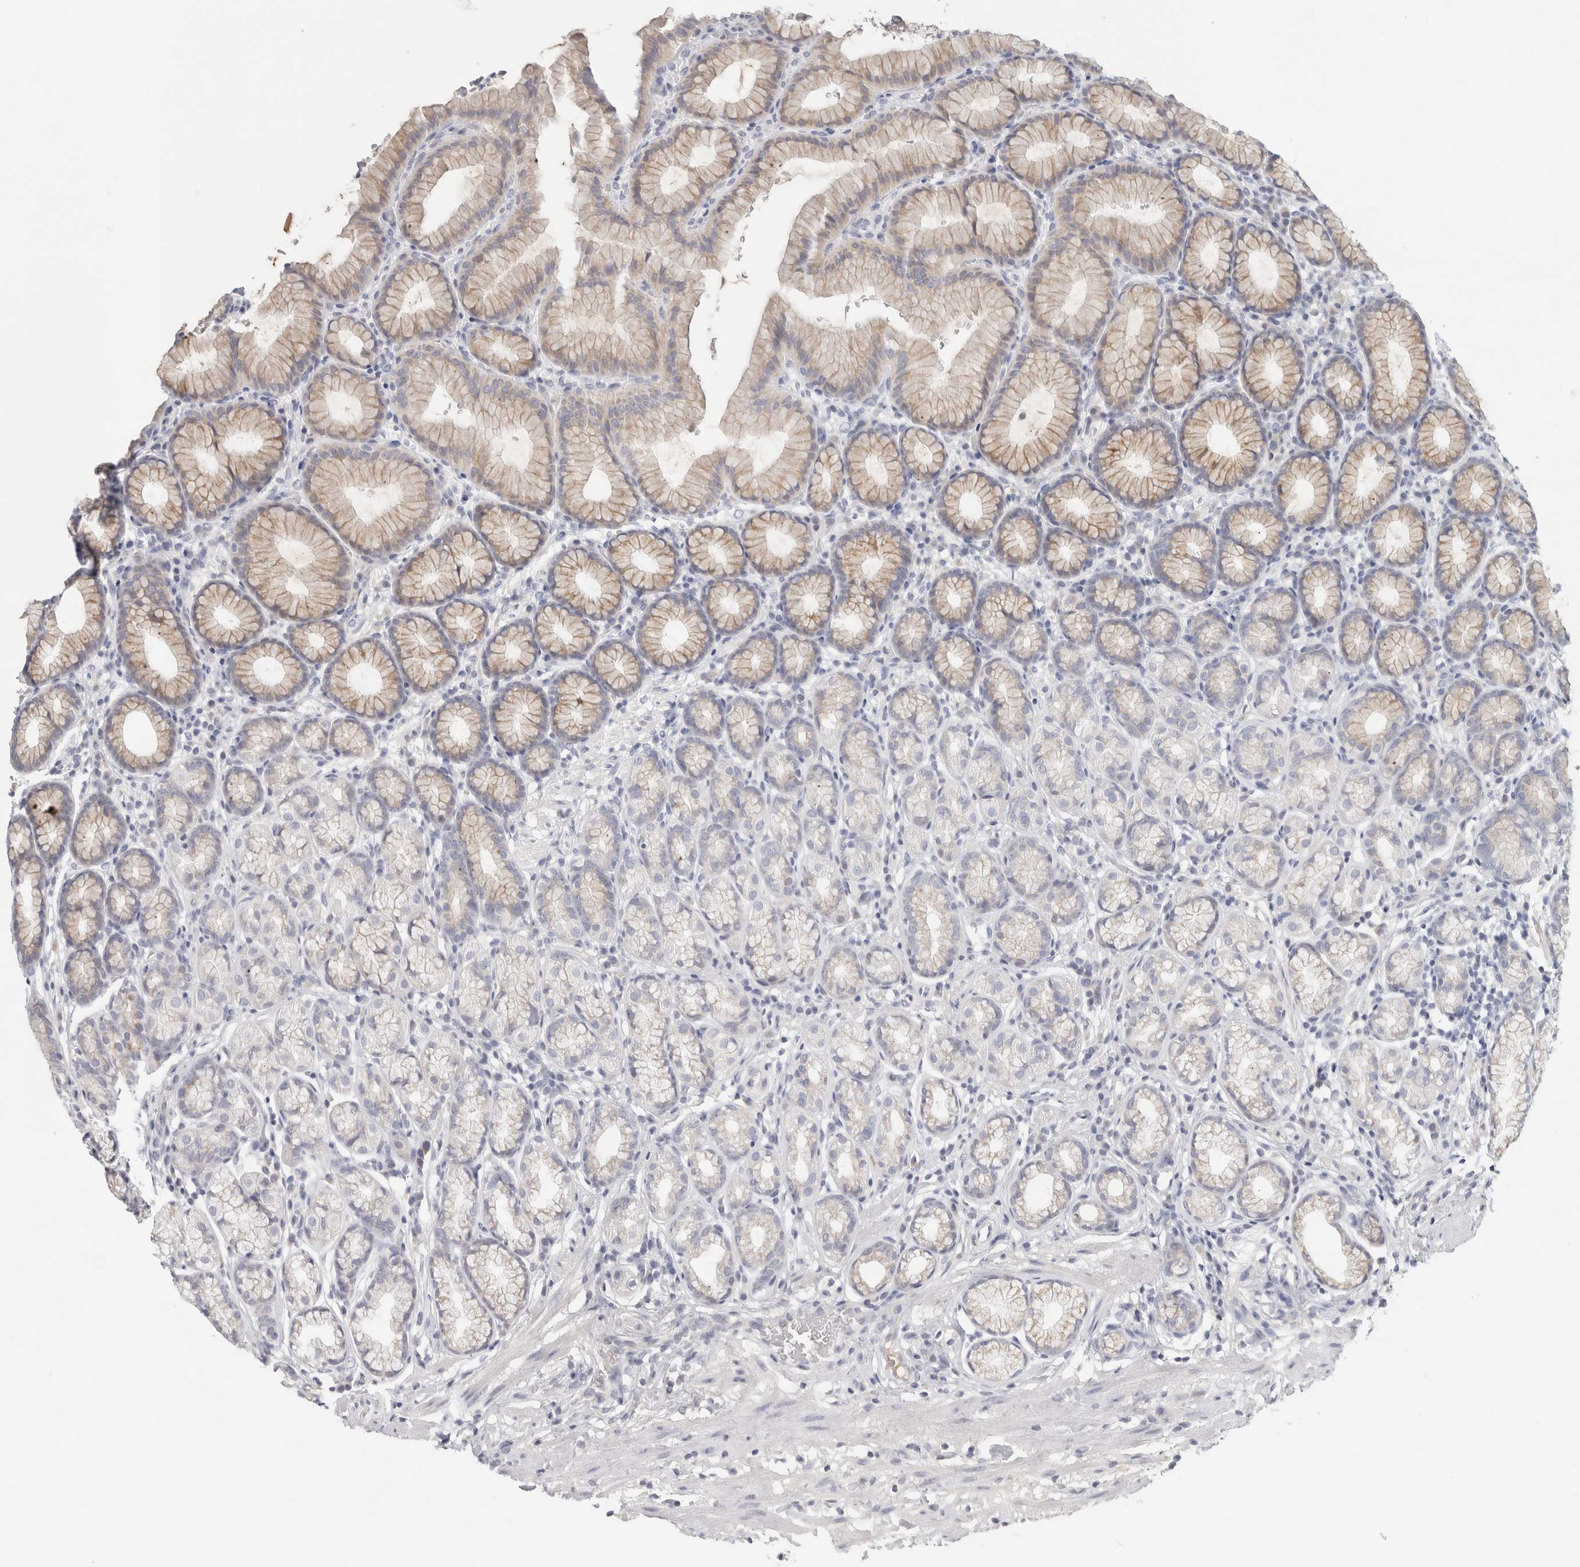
{"staining": {"intensity": "weak", "quantity": "25%-75%", "location": "cytoplasmic/membranous"}, "tissue": "stomach", "cell_type": "Glandular cells", "image_type": "normal", "snomed": [{"axis": "morphology", "description": "Normal tissue, NOS"}, {"axis": "topography", "description": "Stomach"}], "caption": "There is low levels of weak cytoplasmic/membranous staining in glandular cells of normal stomach, as demonstrated by immunohistochemical staining (brown color).", "gene": "STK31", "patient": {"sex": "male", "age": 42}}